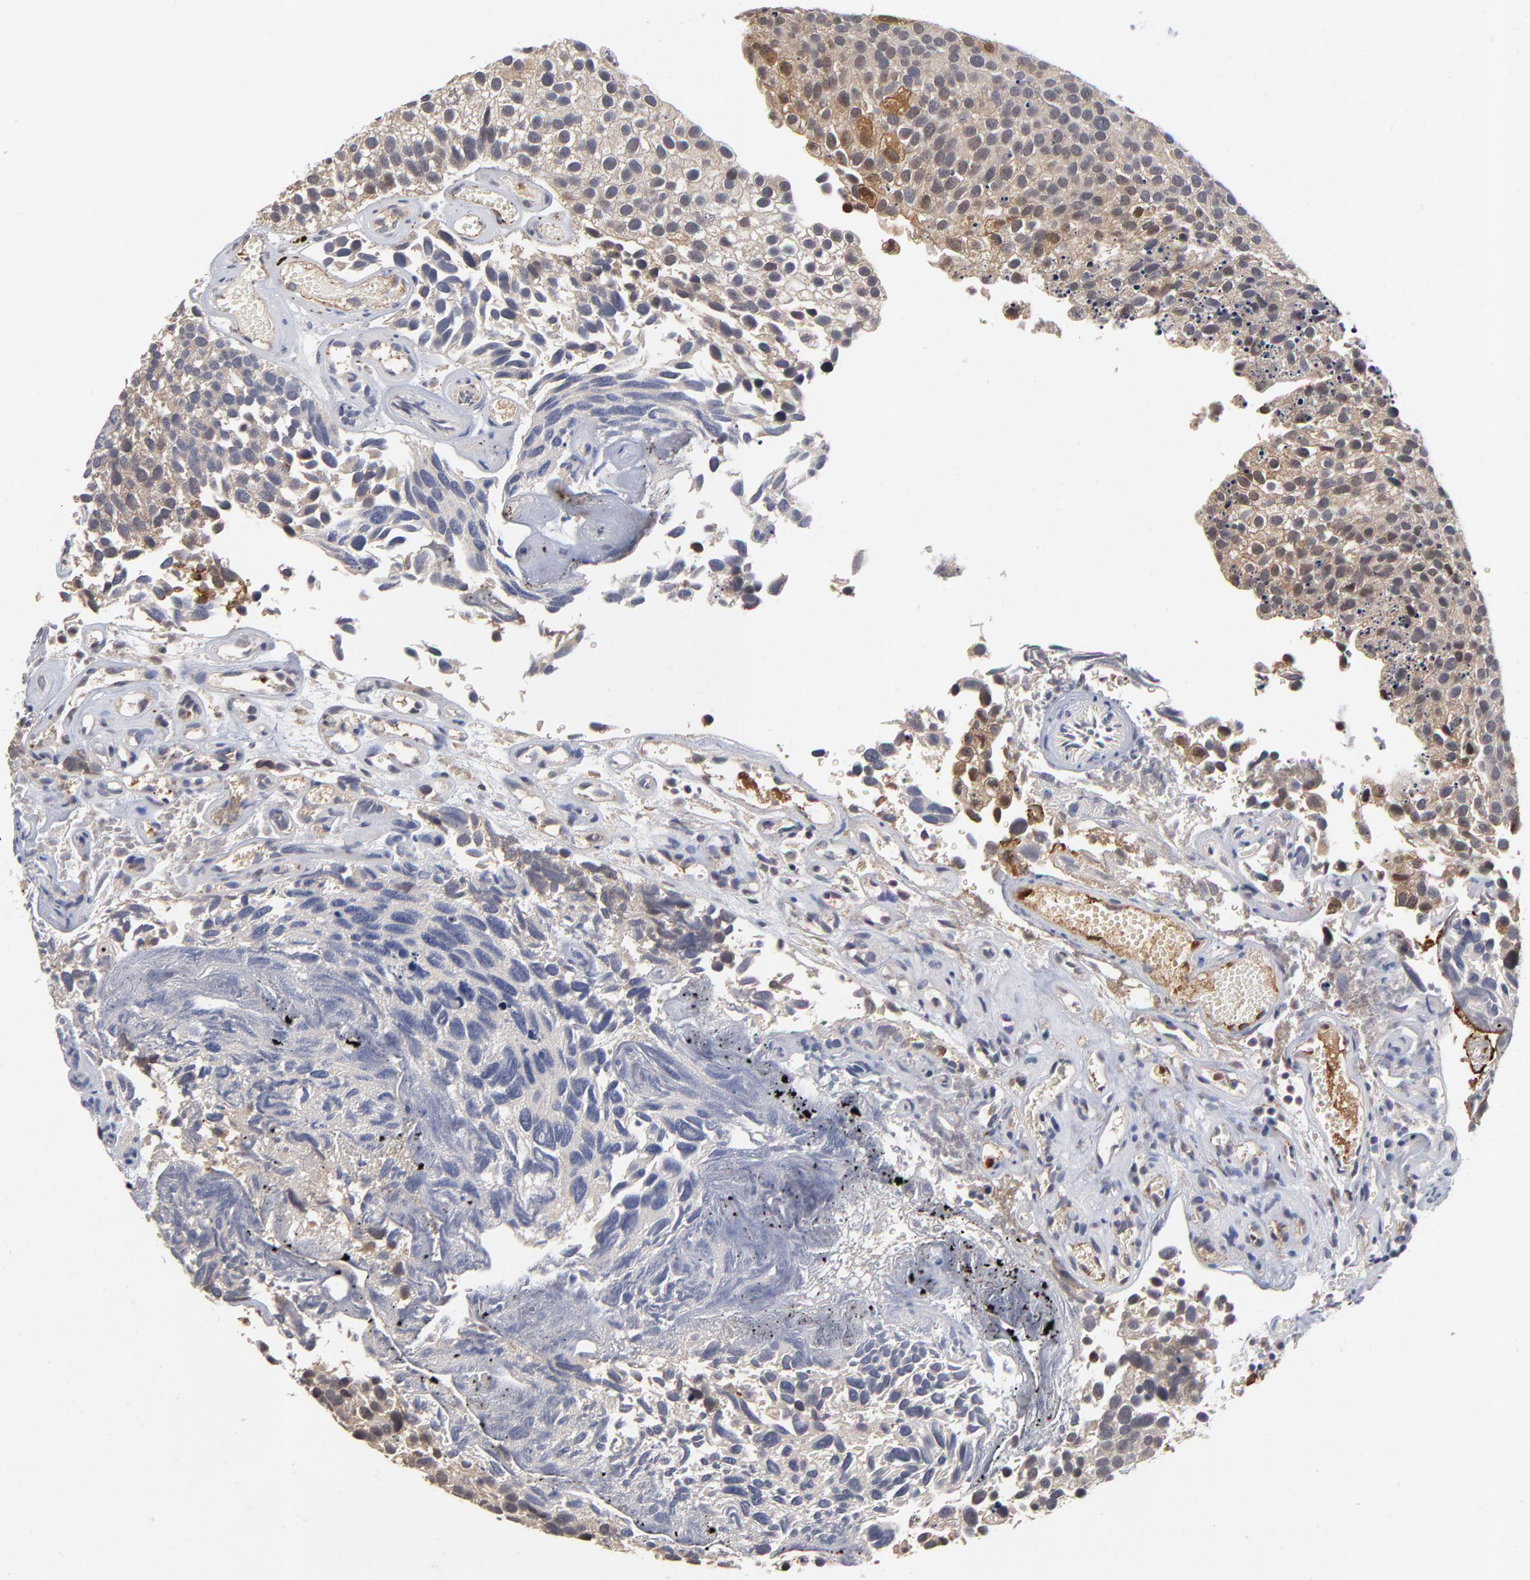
{"staining": {"intensity": "weak", "quantity": ">75%", "location": "cytoplasmic/membranous,nuclear"}, "tissue": "urothelial cancer", "cell_type": "Tumor cells", "image_type": "cancer", "snomed": [{"axis": "morphology", "description": "Urothelial carcinoma, High grade"}, {"axis": "topography", "description": "Urinary bladder"}], "caption": "Brown immunohistochemical staining in high-grade urothelial carcinoma demonstrates weak cytoplasmic/membranous and nuclear expression in approximately >75% of tumor cells. Using DAB (3,3'-diaminobenzidine) (brown) and hematoxylin (blue) stains, captured at high magnification using brightfield microscopy.", "gene": "WSB1", "patient": {"sex": "male", "age": 72}}